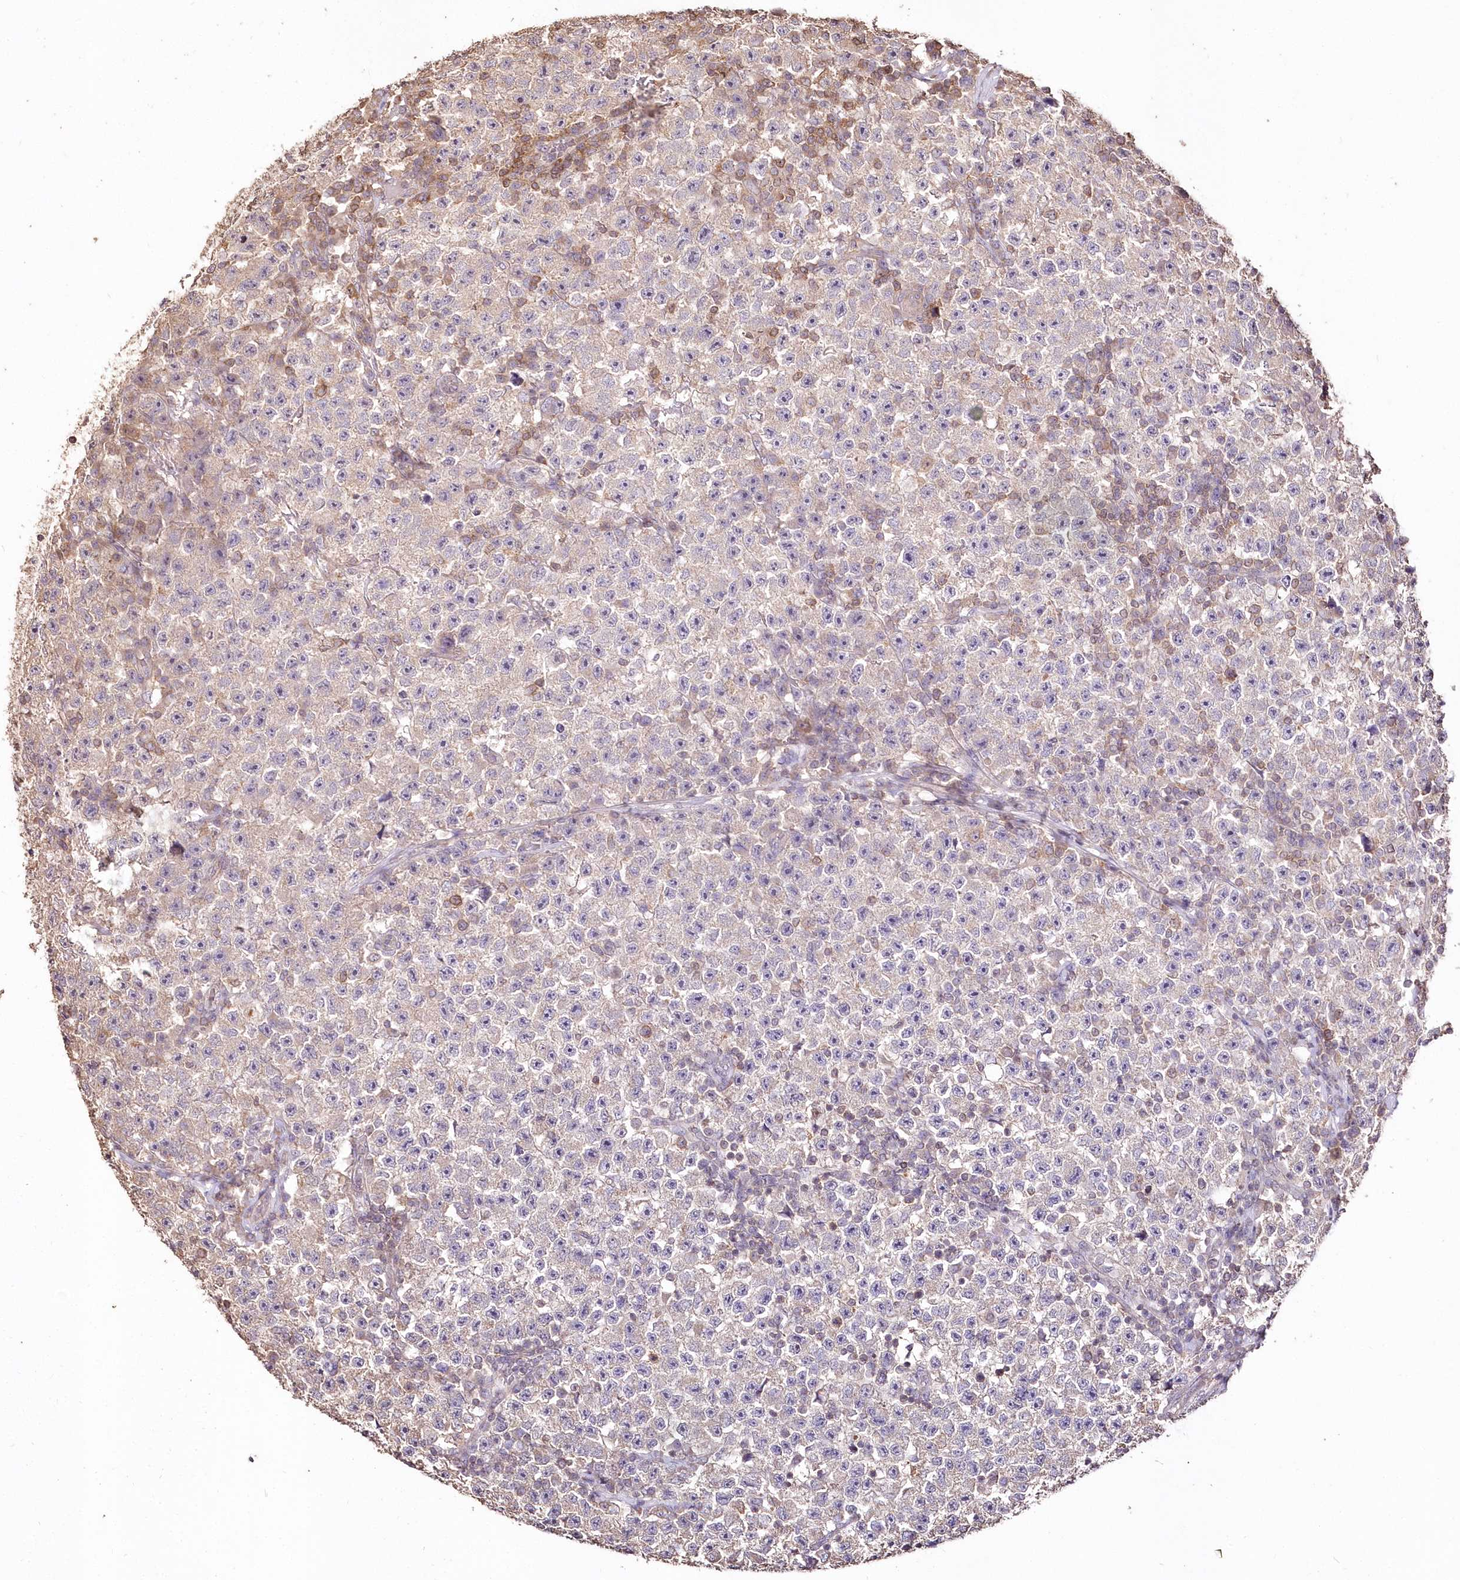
{"staining": {"intensity": "negative", "quantity": "none", "location": "none"}, "tissue": "testis cancer", "cell_type": "Tumor cells", "image_type": "cancer", "snomed": [{"axis": "morphology", "description": "Seminoma, NOS"}, {"axis": "topography", "description": "Testis"}], "caption": "The histopathology image shows no staining of tumor cells in seminoma (testis).", "gene": "STK17B", "patient": {"sex": "male", "age": 22}}